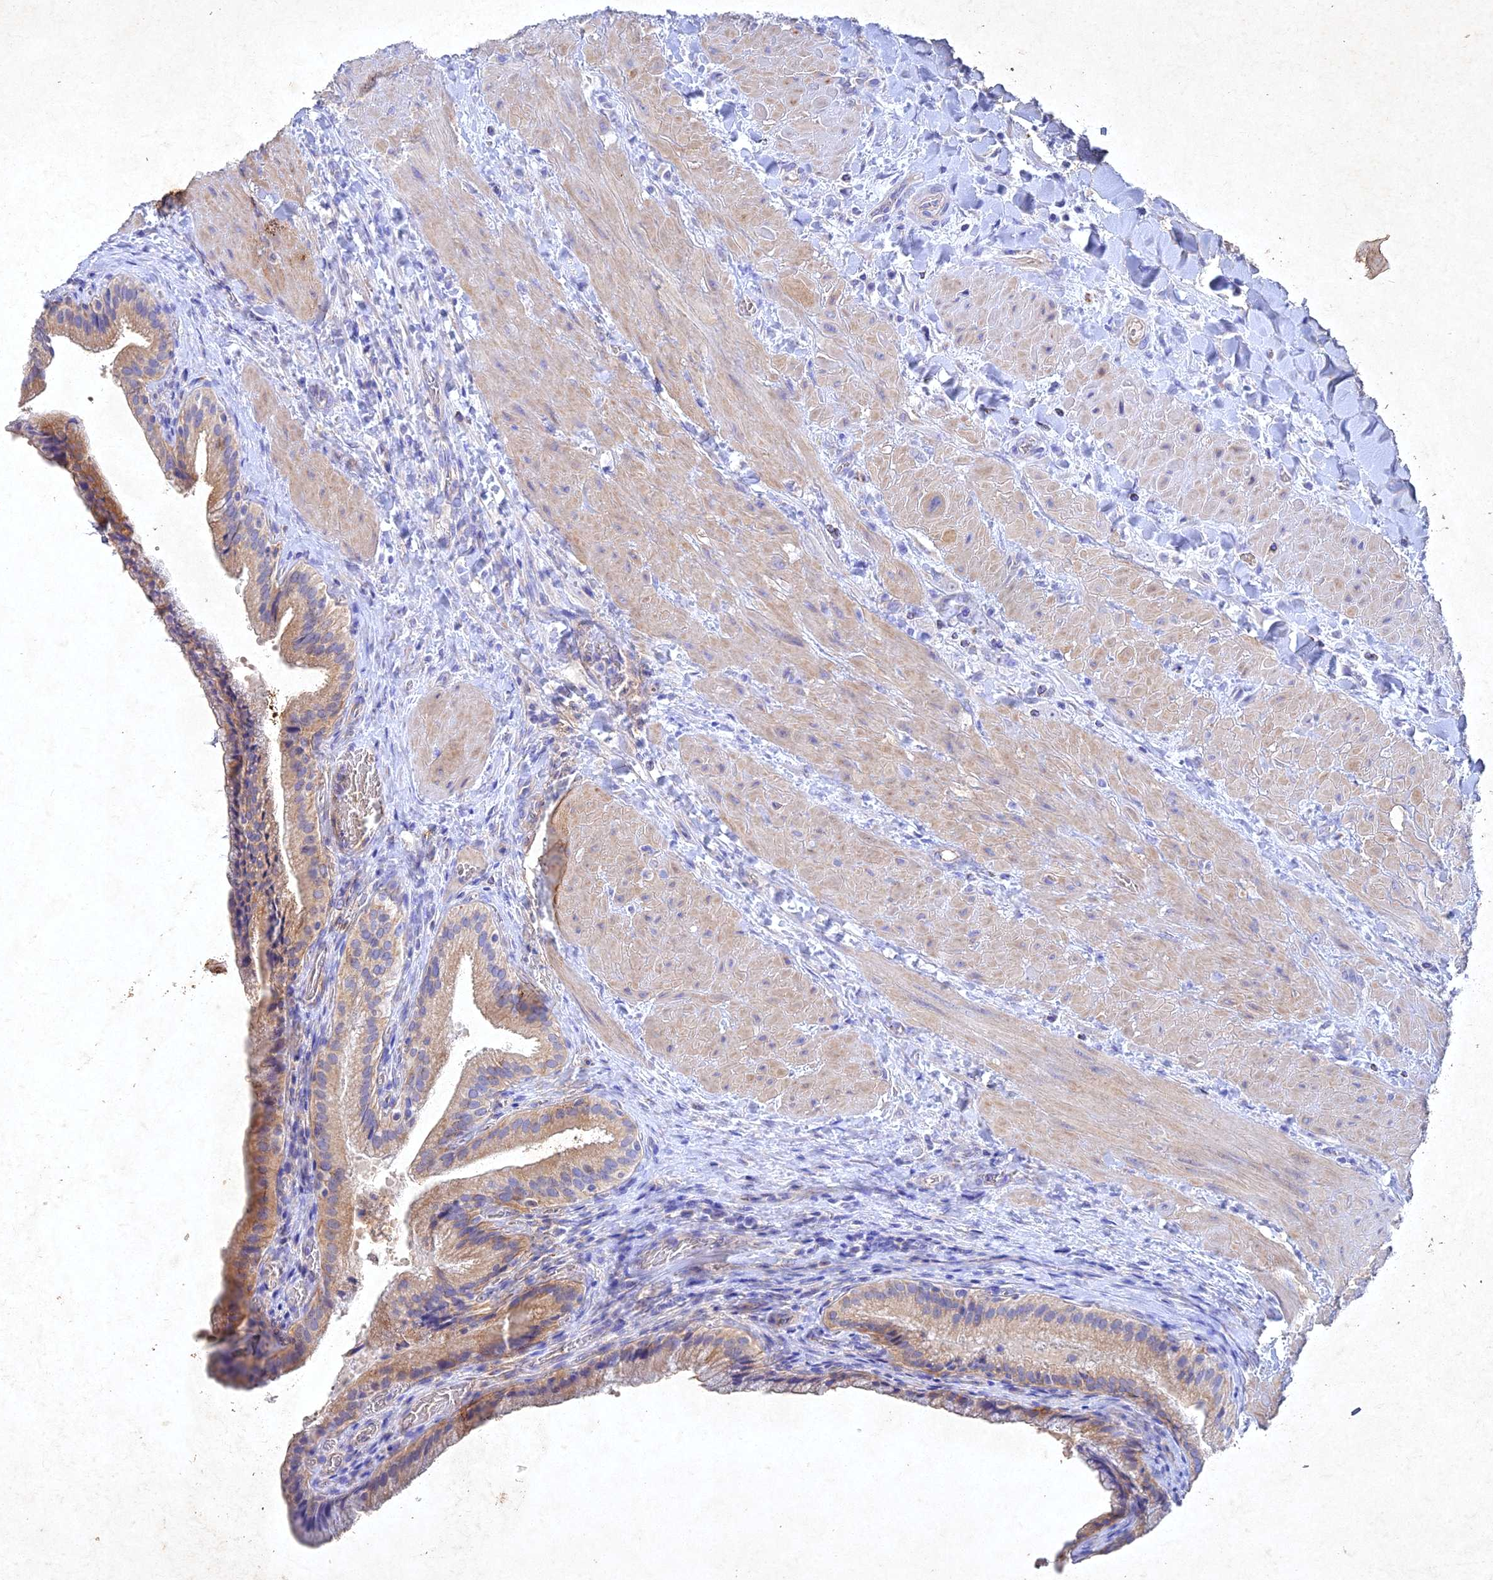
{"staining": {"intensity": "weak", "quantity": ">75%", "location": "cytoplasmic/membranous"}, "tissue": "gallbladder", "cell_type": "Glandular cells", "image_type": "normal", "snomed": [{"axis": "morphology", "description": "Normal tissue, NOS"}, {"axis": "topography", "description": "Gallbladder"}], "caption": "Immunohistochemical staining of normal gallbladder displays low levels of weak cytoplasmic/membranous expression in approximately >75% of glandular cells.", "gene": "NDUFV1", "patient": {"sex": "male", "age": 24}}